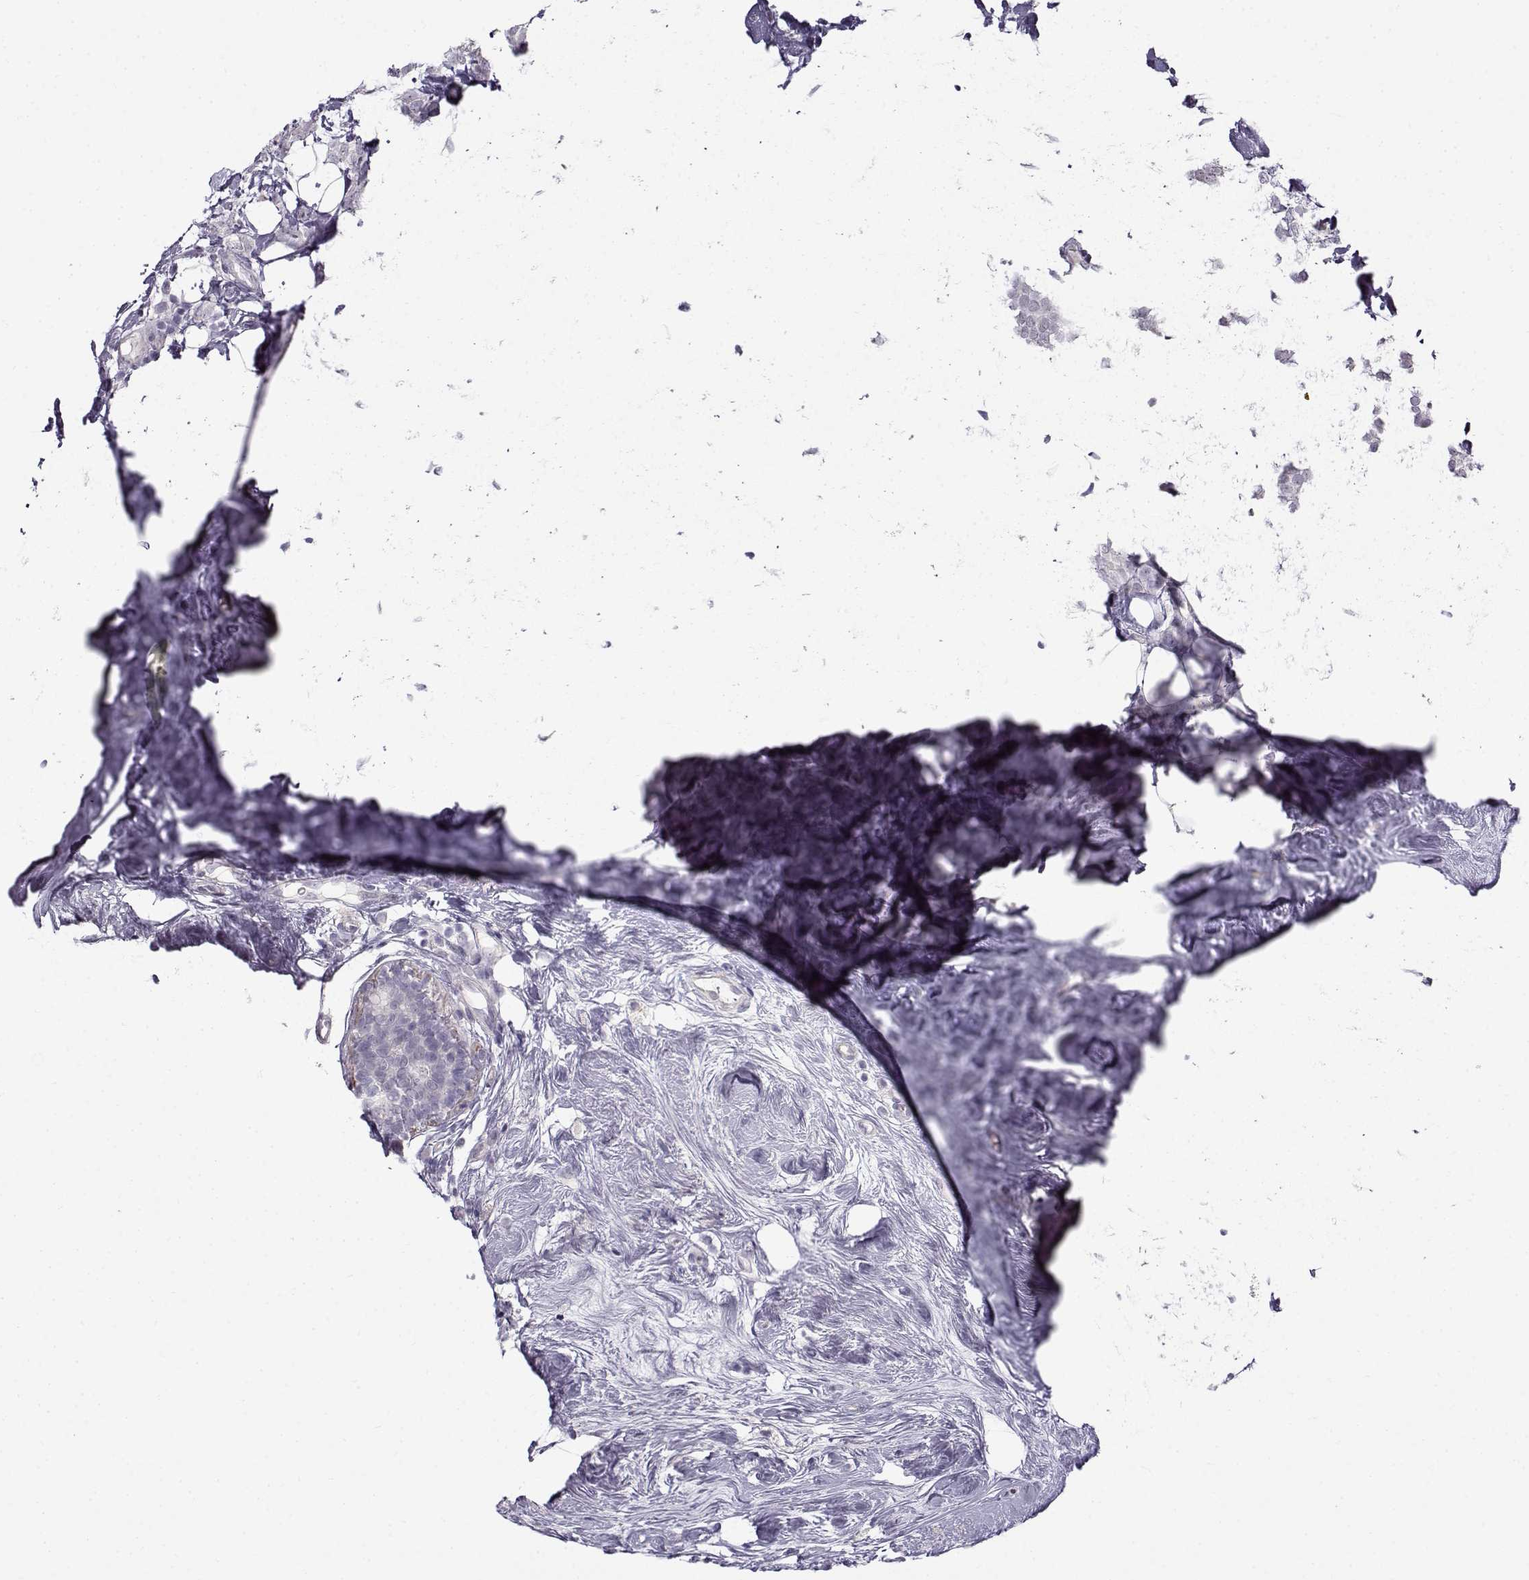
{"staining": {"intensity": "negative", "quantity": "none", "location": "none"}, "tissue": "breast cancer", "cell_type": "Tumor cells", "image_type": "cancer", "snomed": [{"axis": "morphology", "description": "Lobular carcinoma"}, {"axis": "topography", "description": "Breast"}], "caption": "Immunohistochemistry micrograph of neoplastic tissue: human lobular carcinoma (breast) stained with DAB (3,3'-diaminobenzidine) demonstrates no significant protein expression in tumor cells.", "gene": "TEX55", "patient": {"sex": "female", "age": 49}}